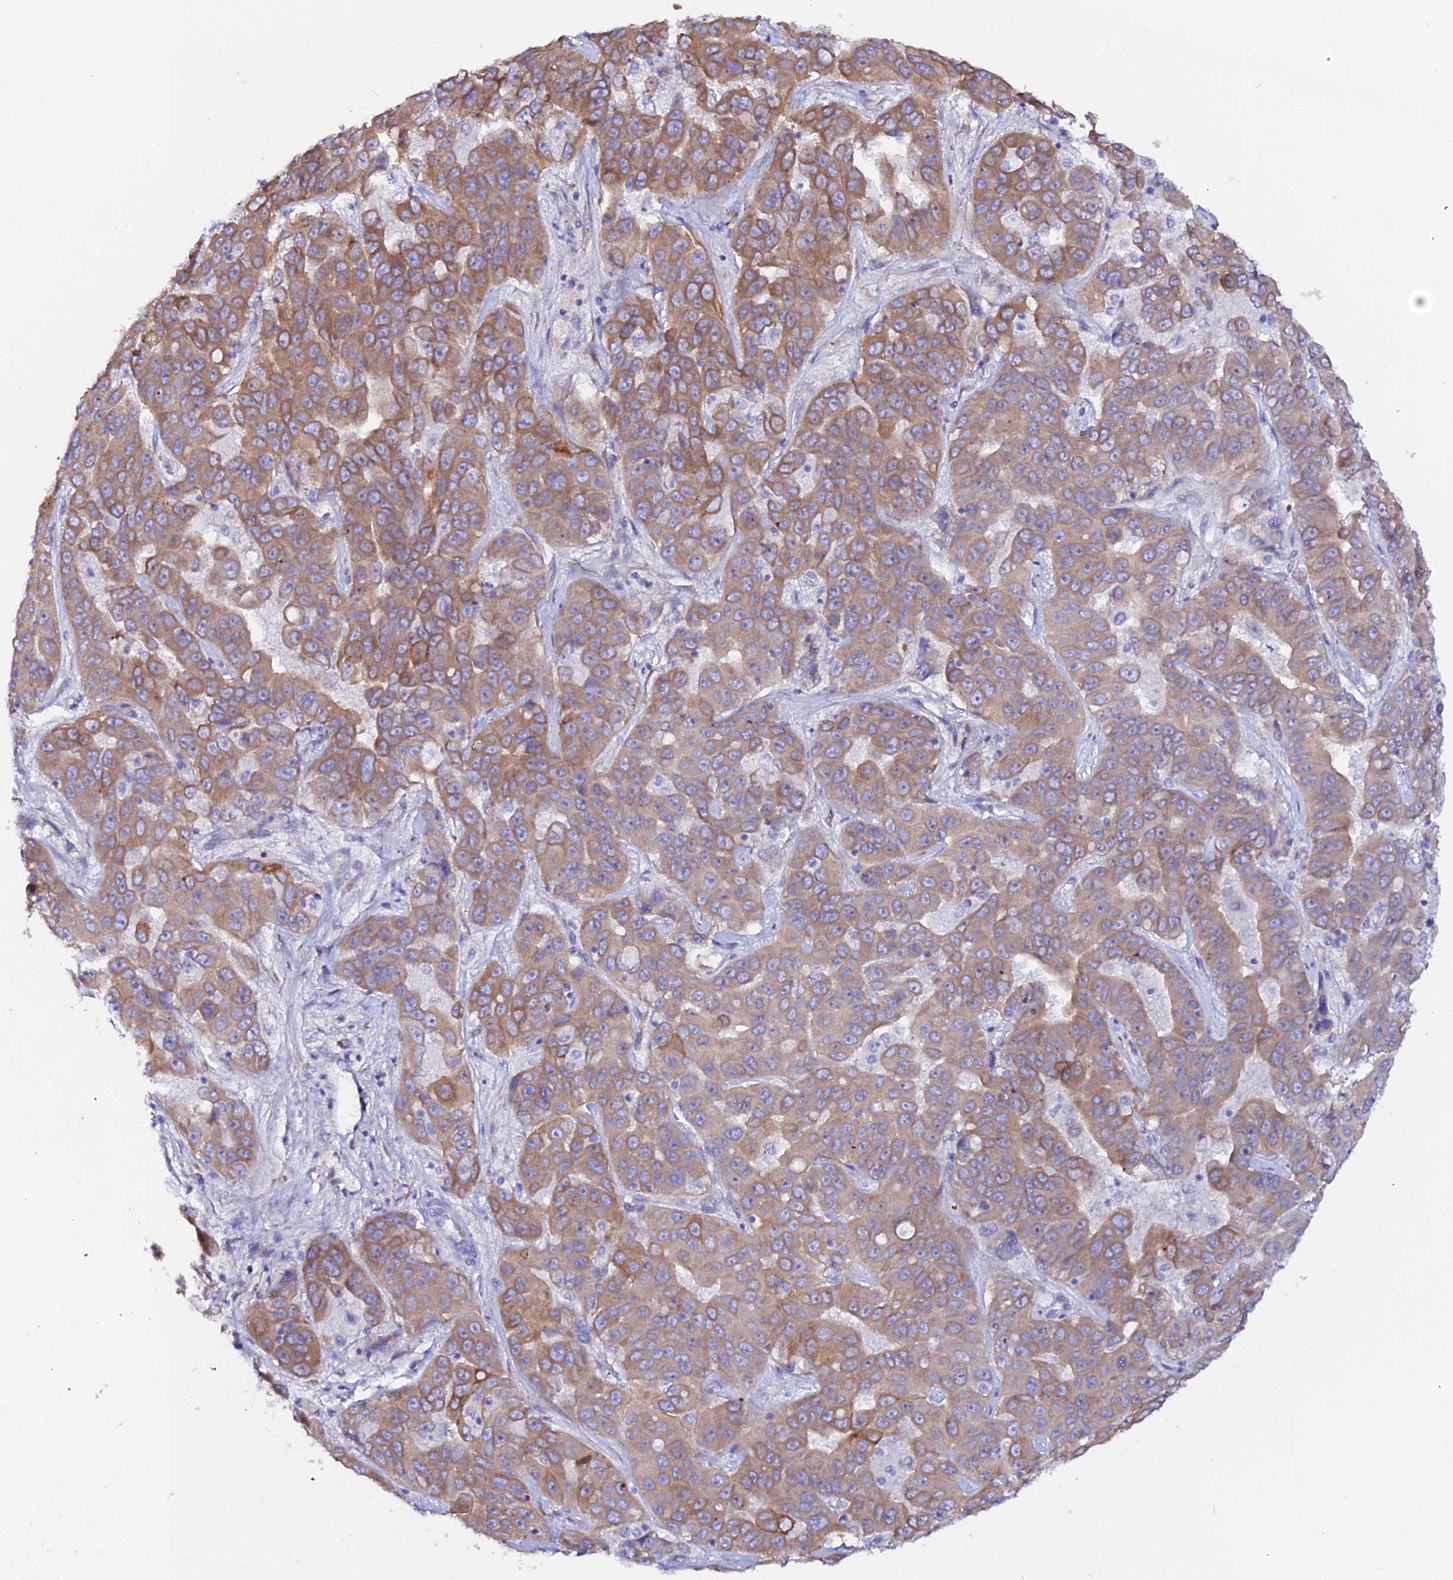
{"staining": {"intensity": "moderate", "quantity": ">75%", "location": "cytoplasmic/membranous"}, "tissue": "liver cancer", "cell_type": "Tumor cells", "image_type": "cancer", "snomed": [{"axis": "morphology", "description": "Cholangiocarcinoma"}, {"axis": "topography", "description": "Liver"}], "caption": "This image displays immunohistochemistry staining of liver cancer, with medium moderate cytoplasmic/membranous expression in about >75% of tumor cells.", "gene": "CFAP45", "patient": {"sex": "female", "age": 52}}